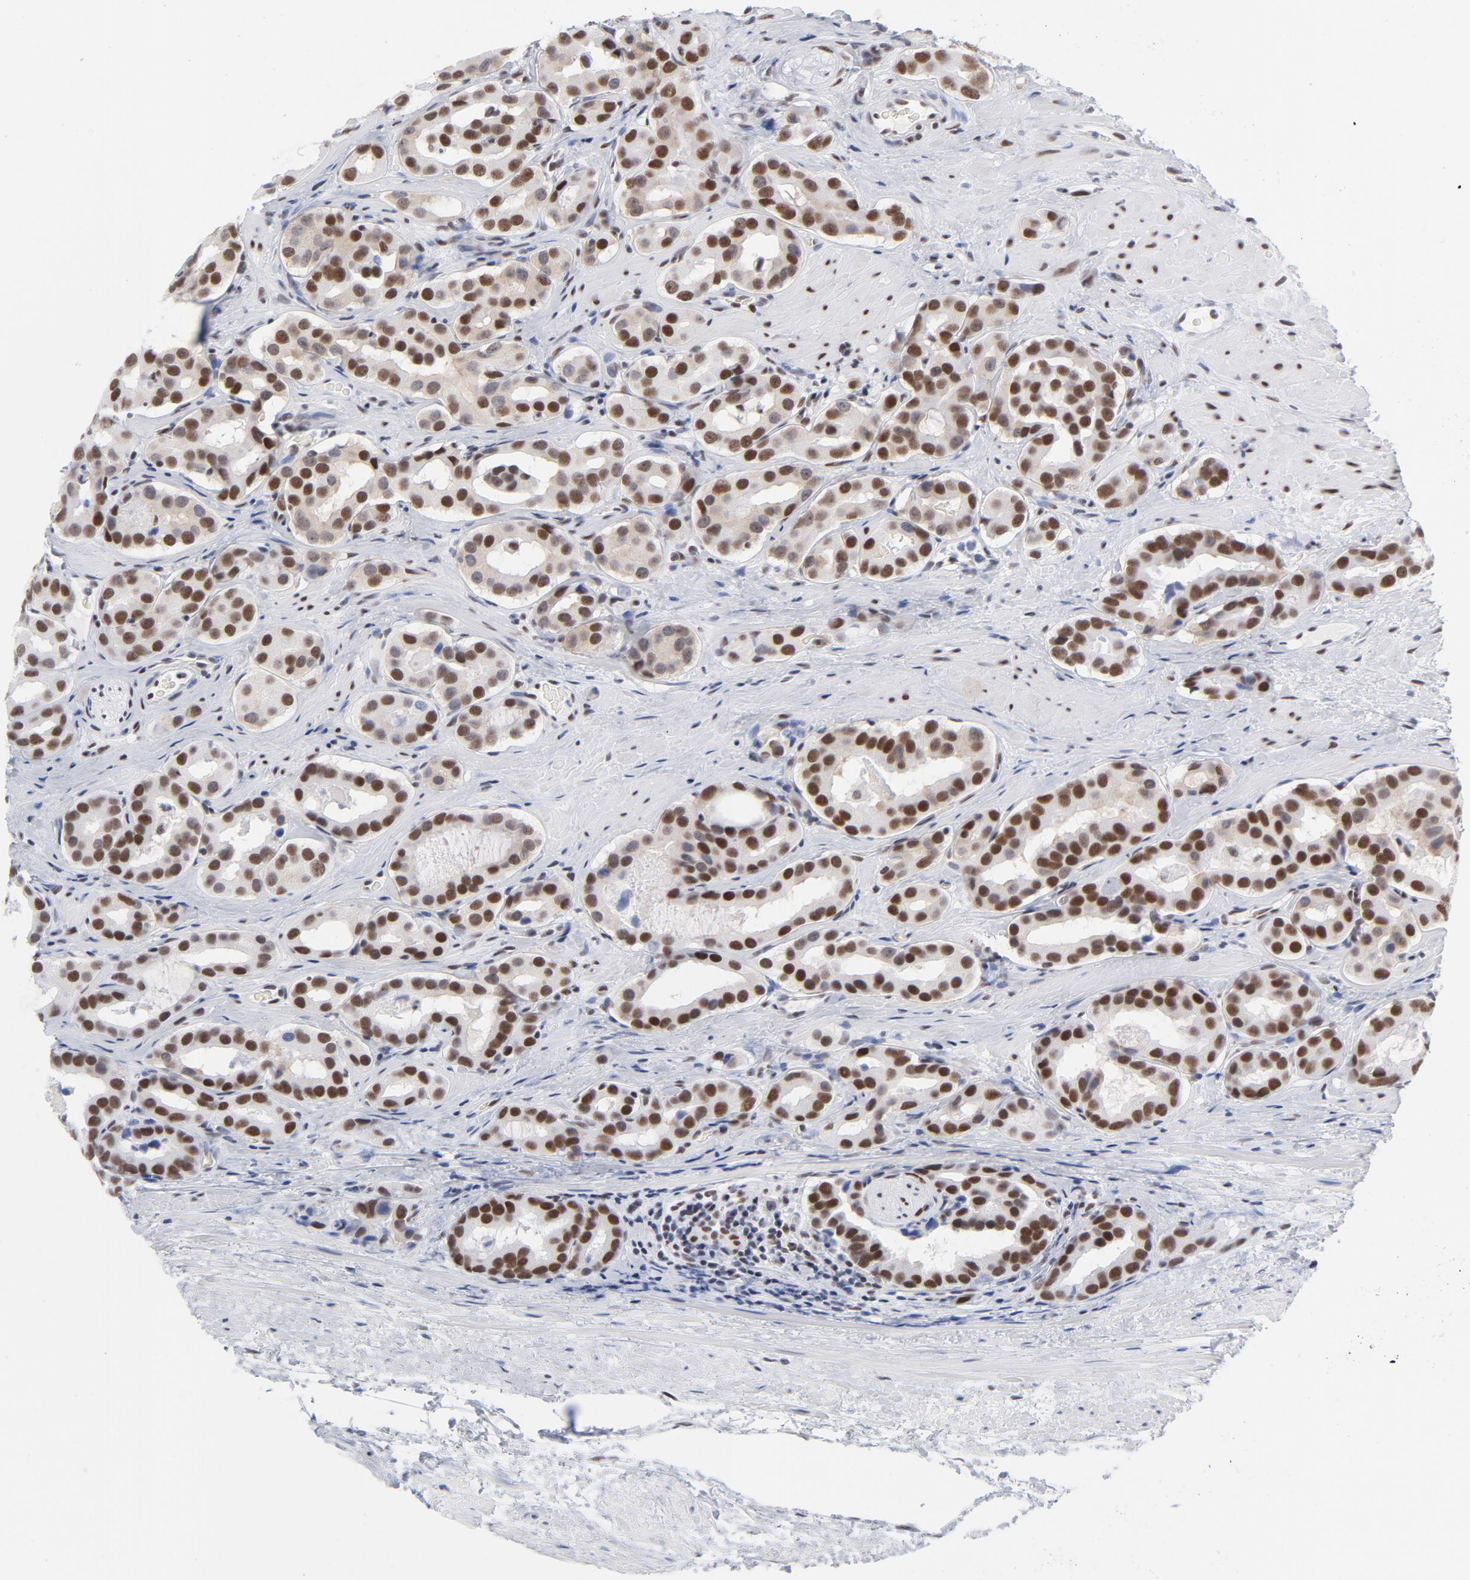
{"staining": {"intensity": "strong", "quantity": ">75%", "location": "cytoplasmic/membranous,nuclear"}, "tissue": "prostate cancer", "cell_type": "Tumor cells", "image_type": "cancer", "snomed": [{"axis": "morphology", "description": "Adenocarcinoma, Low grade"}, {"axis": "topography", "description": "Prostate"}], "caption": "Immunohistochemistry (IHC) (DAB (3,3'-diaminobenzidine)) staining of prostate low-grade adenocarcinoma shows strong cytoplasmic/membranous and nuclear protein expression in about >75% of tumor cells. Immunohistochemistry stains the protein of interest in brown and the nuclei are stained blue.", "gene": "ATF2", "patient": {"sex": "male", "age": 59}}